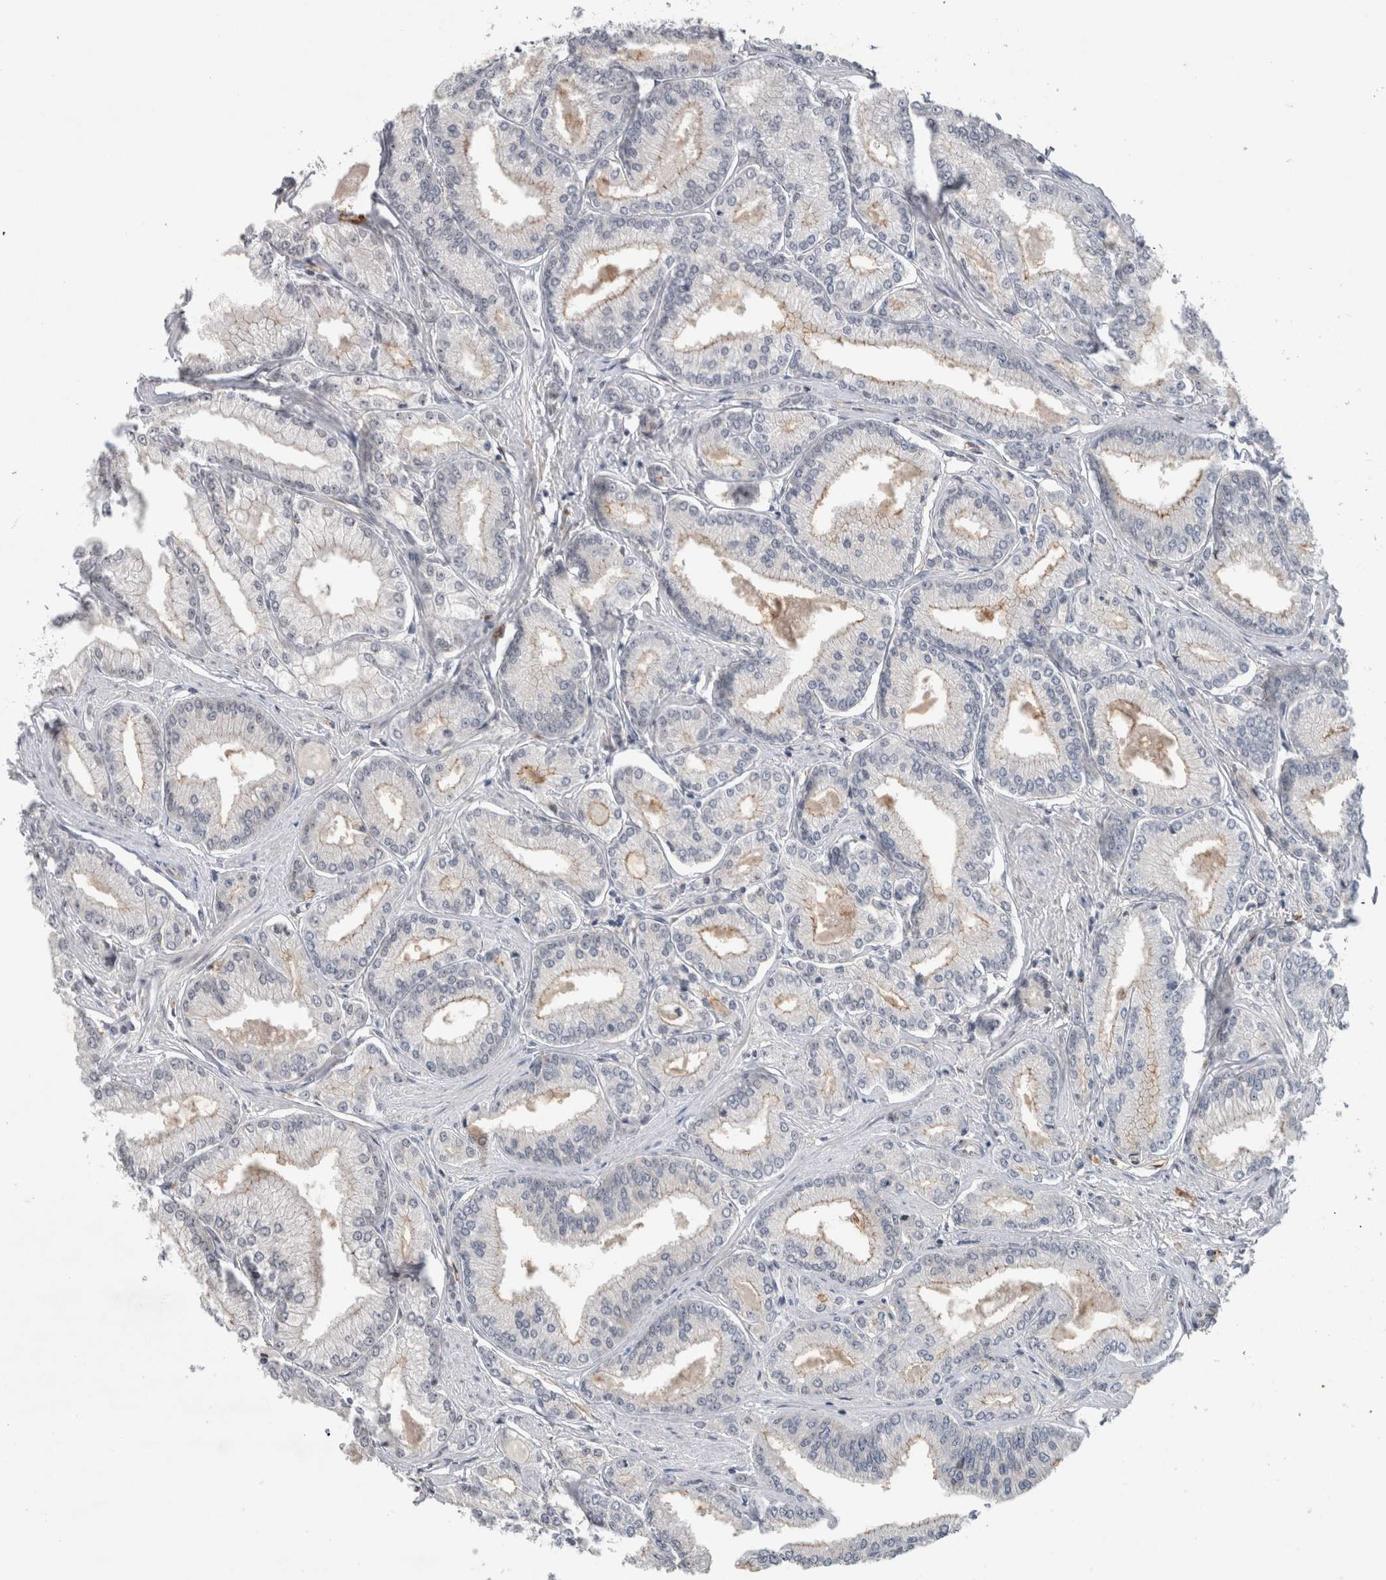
{"staining": {"intensity": "negative", "quantity": "none", "location": "none"}, "tissue": "prostate cancer", "cell_type": "Tumor cells", "image_type": "cancer", "snomed": [{"axis": "morphology", "description": "Adenocarcinoma, Low grade"}, {"axis": "topography", "description": "Prostate"}], "caption": "This histopathology image is of prostate cancer (low-grade adenocarcinoma) stained with immunohistochemistry to label a protein in brown with the nuclei are counter-stained blue. There is no positivity in tumor cells.", "gene": "PRXL2A", "patient": {"sex": "male", "age": 52}}